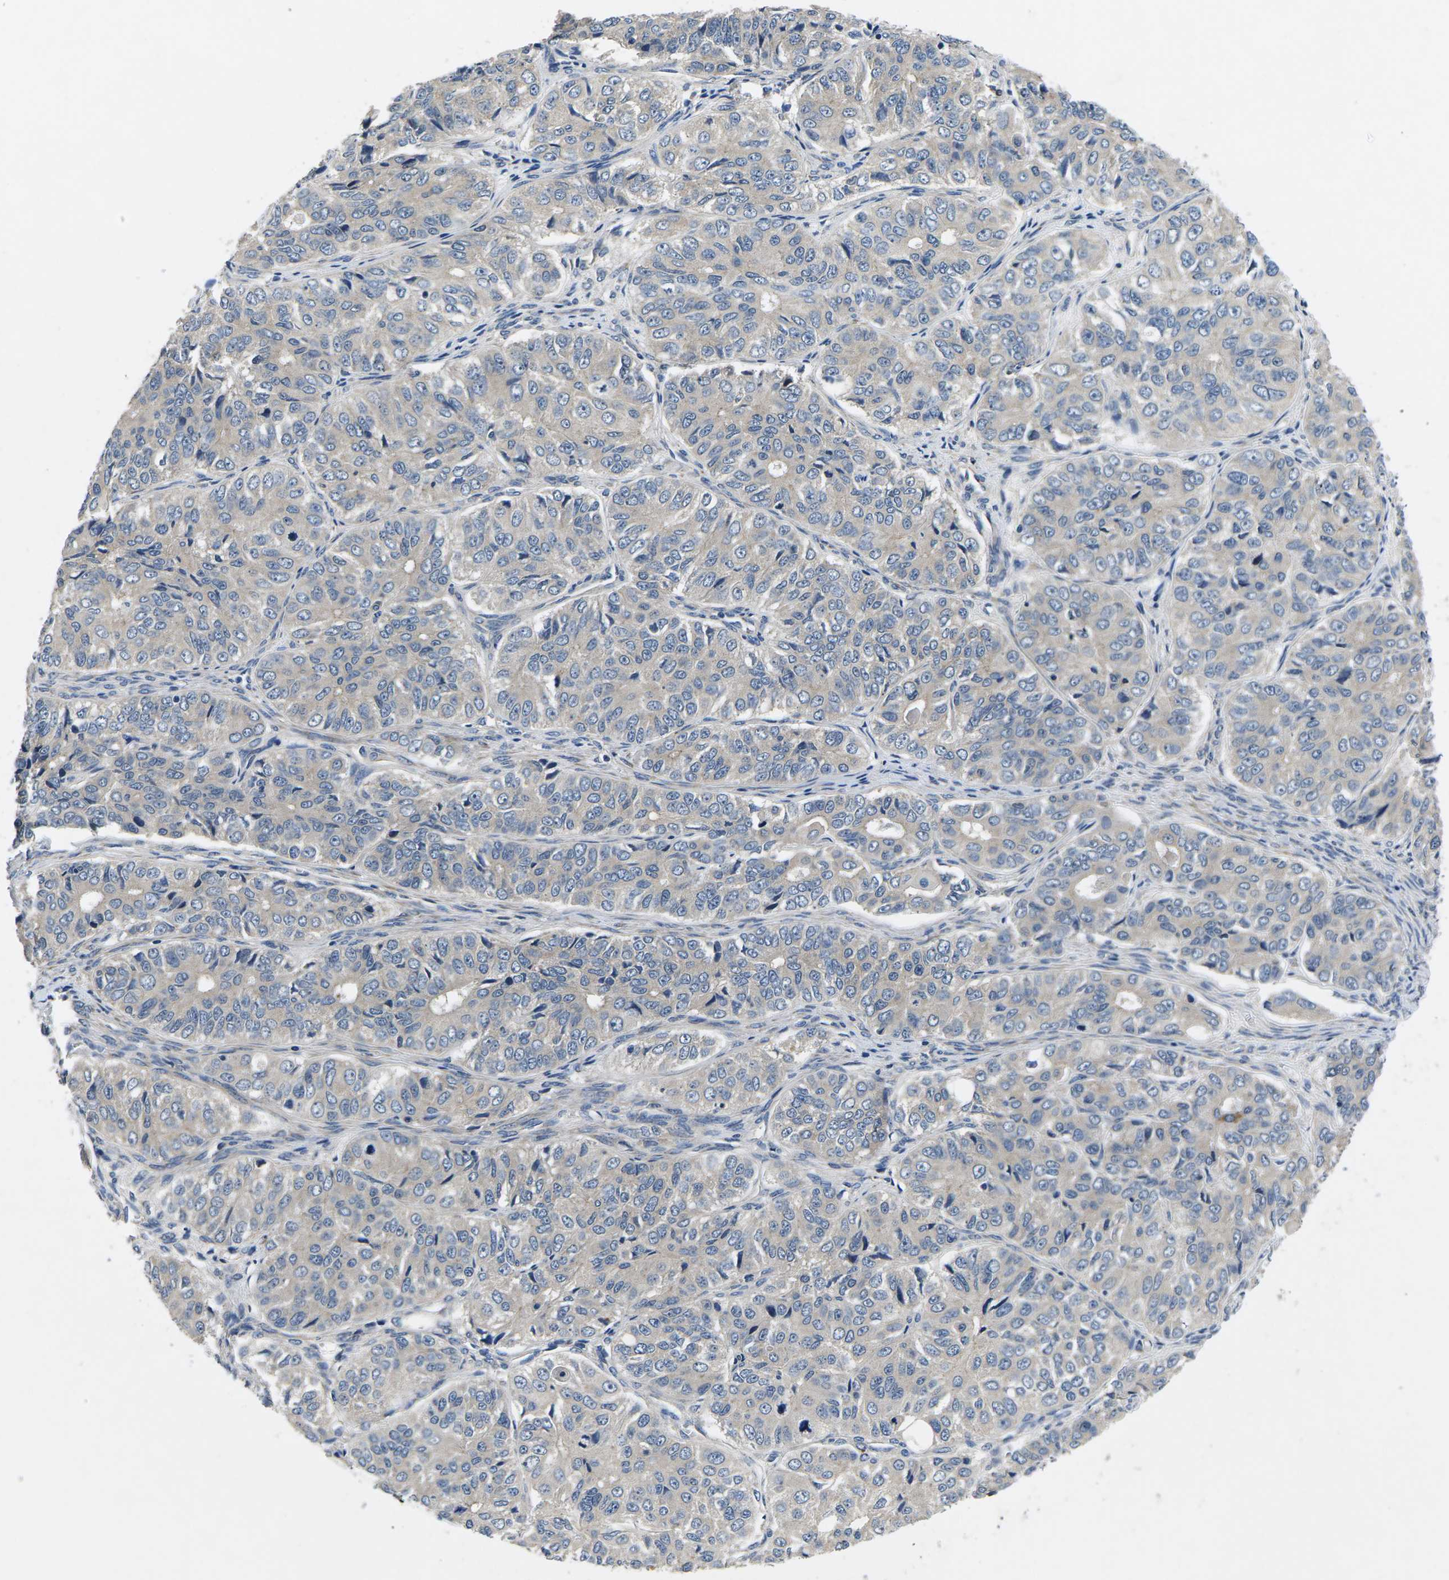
{"staining": {"intensity": "negative", "quantity": "none", "location": "none"}, "tissue": "ovarian cancer", "cell_type": "Tumor cells", "image_type": "cancer", "snomed": [{"axis": "morphology", "description": "Carcinoma, endometroid"}, {"axis": "topography", "description": "Ovary"}], "caption": "This is a micrograph of immunohistochemistry (IHC) staining of endometroid carcinoma (ovarian), which shows no positivity in tumor cells.", "gene": "PLCE1", "patient": {"sex": "female", "age": 51}}